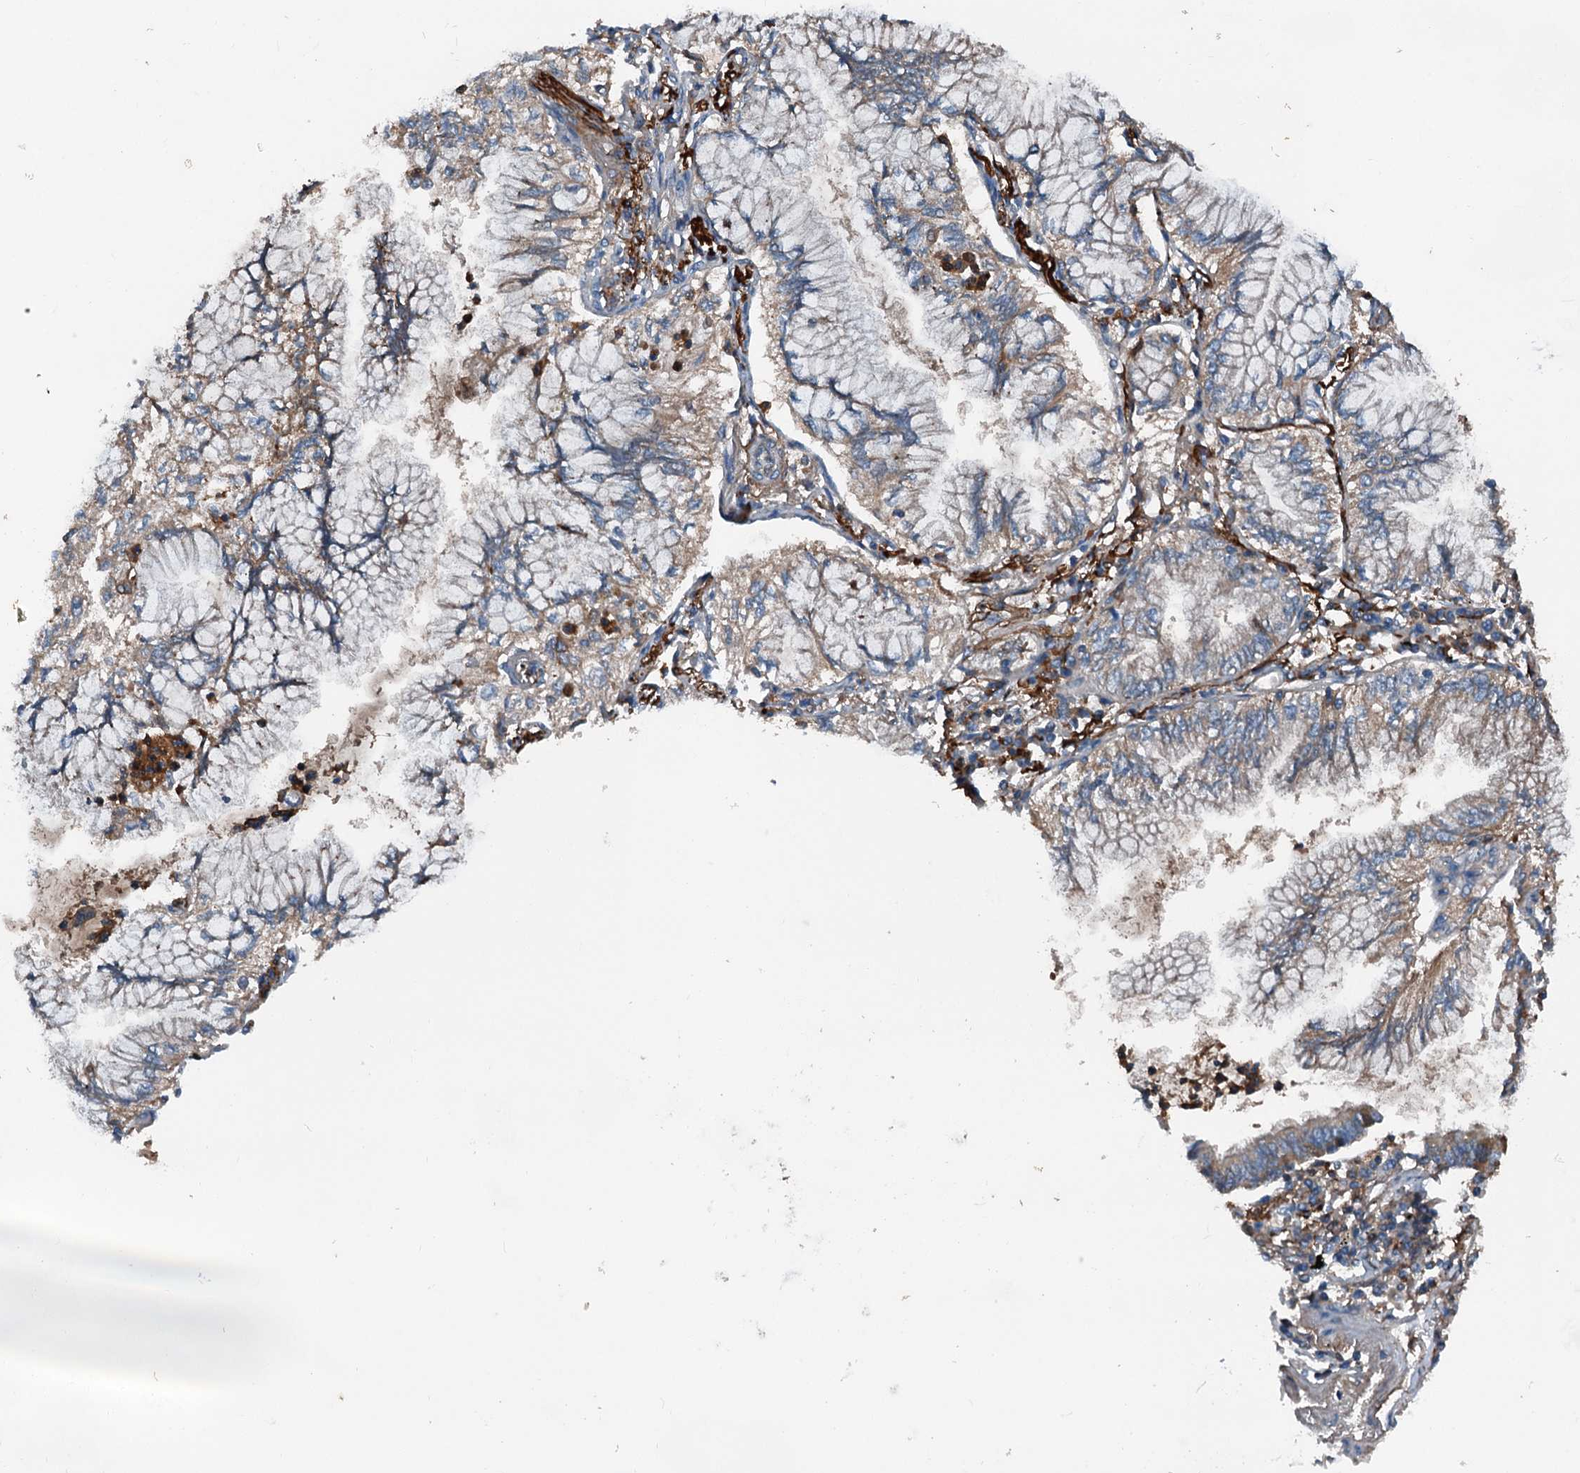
{"staining": {"intensity": "weak", "quantity": "25%-75%", "location": "cytoplasmic/membranous"}, "tissue": "lung cancer", "cell_type": "Tumor cells", "image_type": "cancer", "snomed": [{"axis": "morphology", "description": "Adenocarcinoma, NOS"}, {"axis": "topography", "description": "Lung"}], "caption": "Brown immunohistochemical staining in adenocarcinoma (lung) reveals weak cytoplasmic/membranous staining in about 25%-75% of tumor cells.", "gene": "PDSS1", "patient": {"sex": "female", "age": 70}}